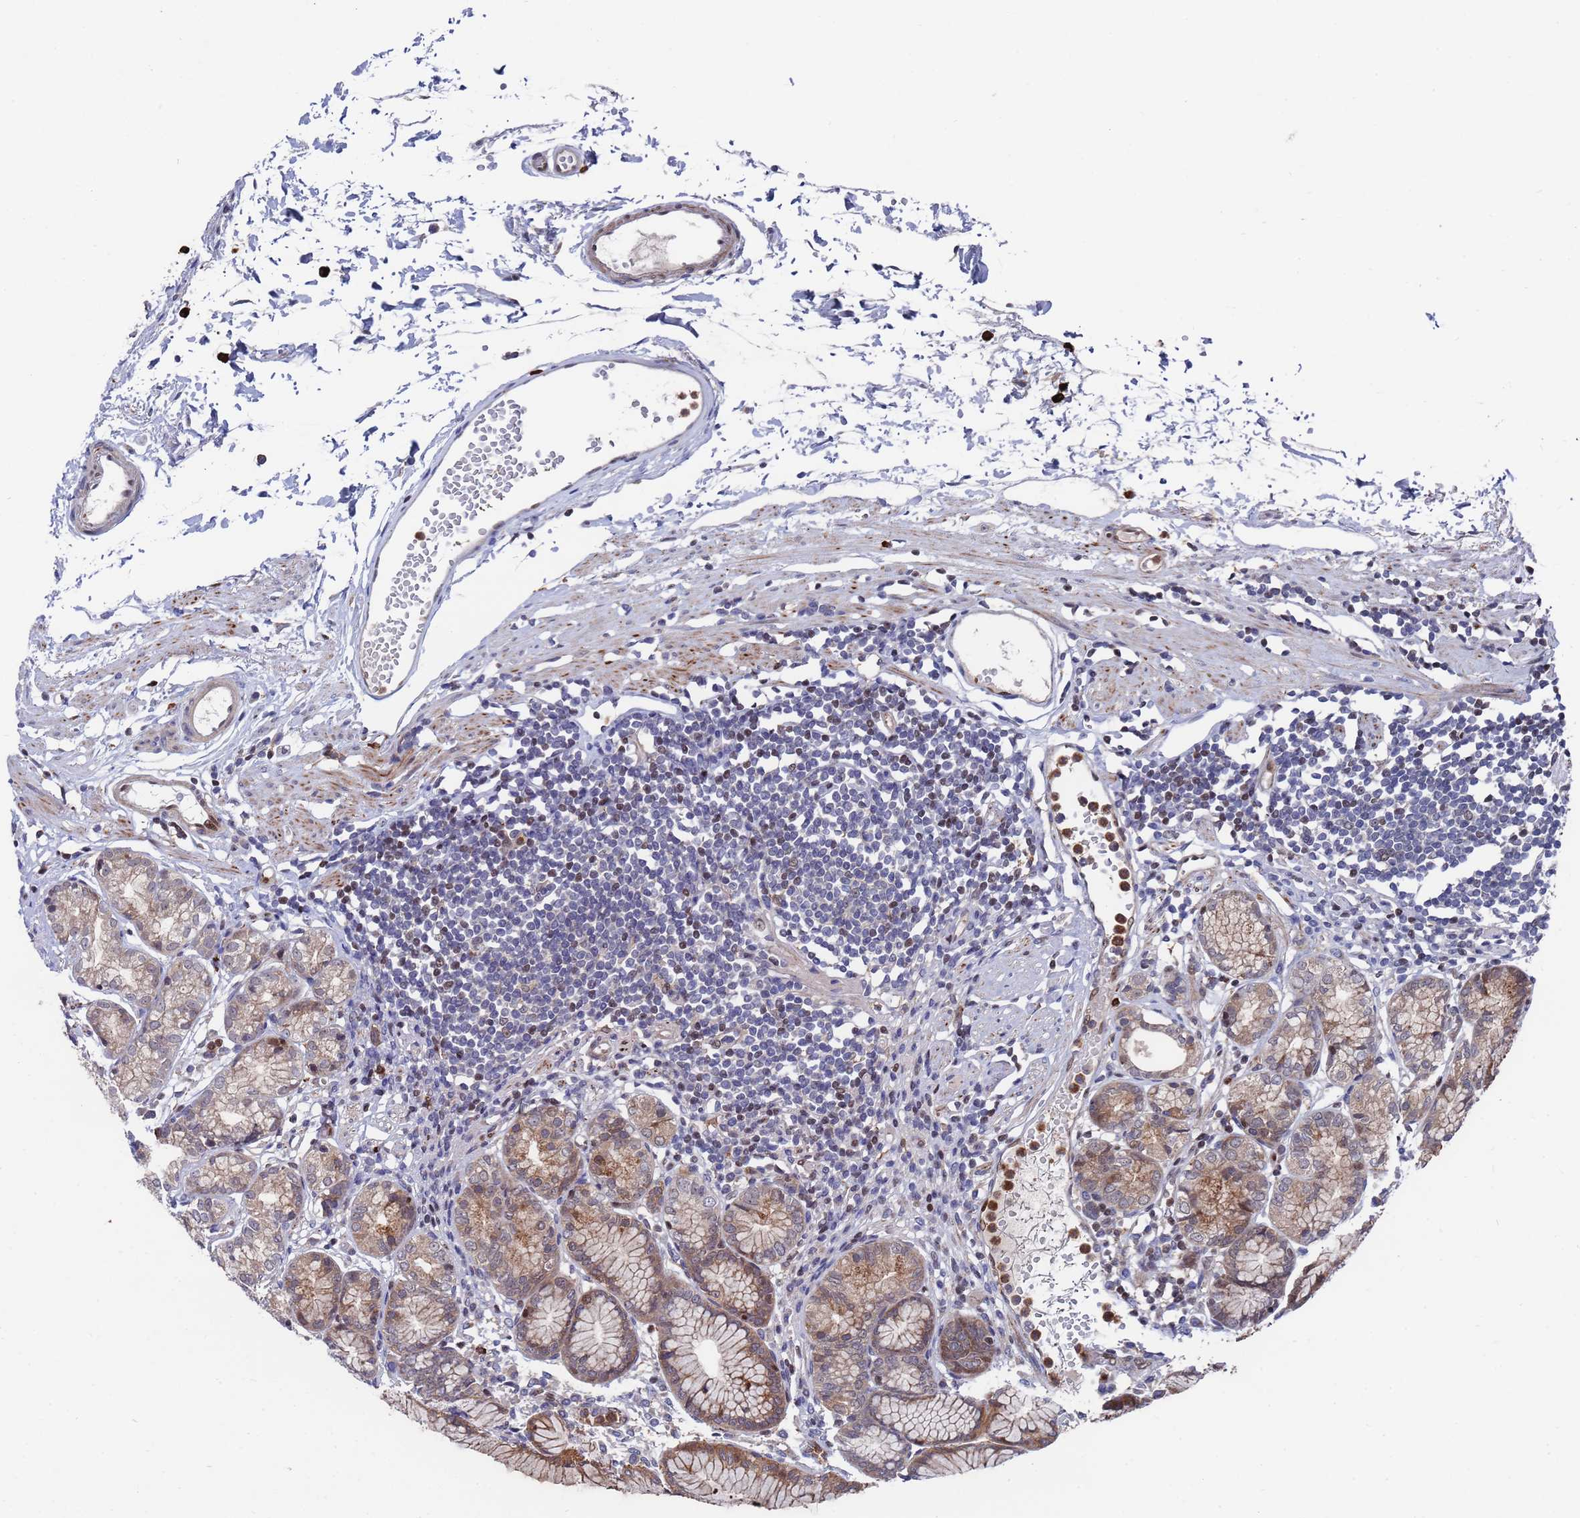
{"staining": {"intensity": "moderate", "quantity": ">75%", "location": "cytoplasmic/membranous"}, "tissue": "stomach", "cell_type": "Glandular cells", "image_type": "normal", "snomed": [{"axis": "morphology", "description": "Normal tissue, NOS"}, {"axis": "topography", "description": "Stomach"}], "caption": "A medium amount of moderate cytoplasmic/membranous expression is present in about >75% of glandular cells in benign stomach.", "gene": "TMBIM6", "patient": {"sex": "female", "age": 57}}